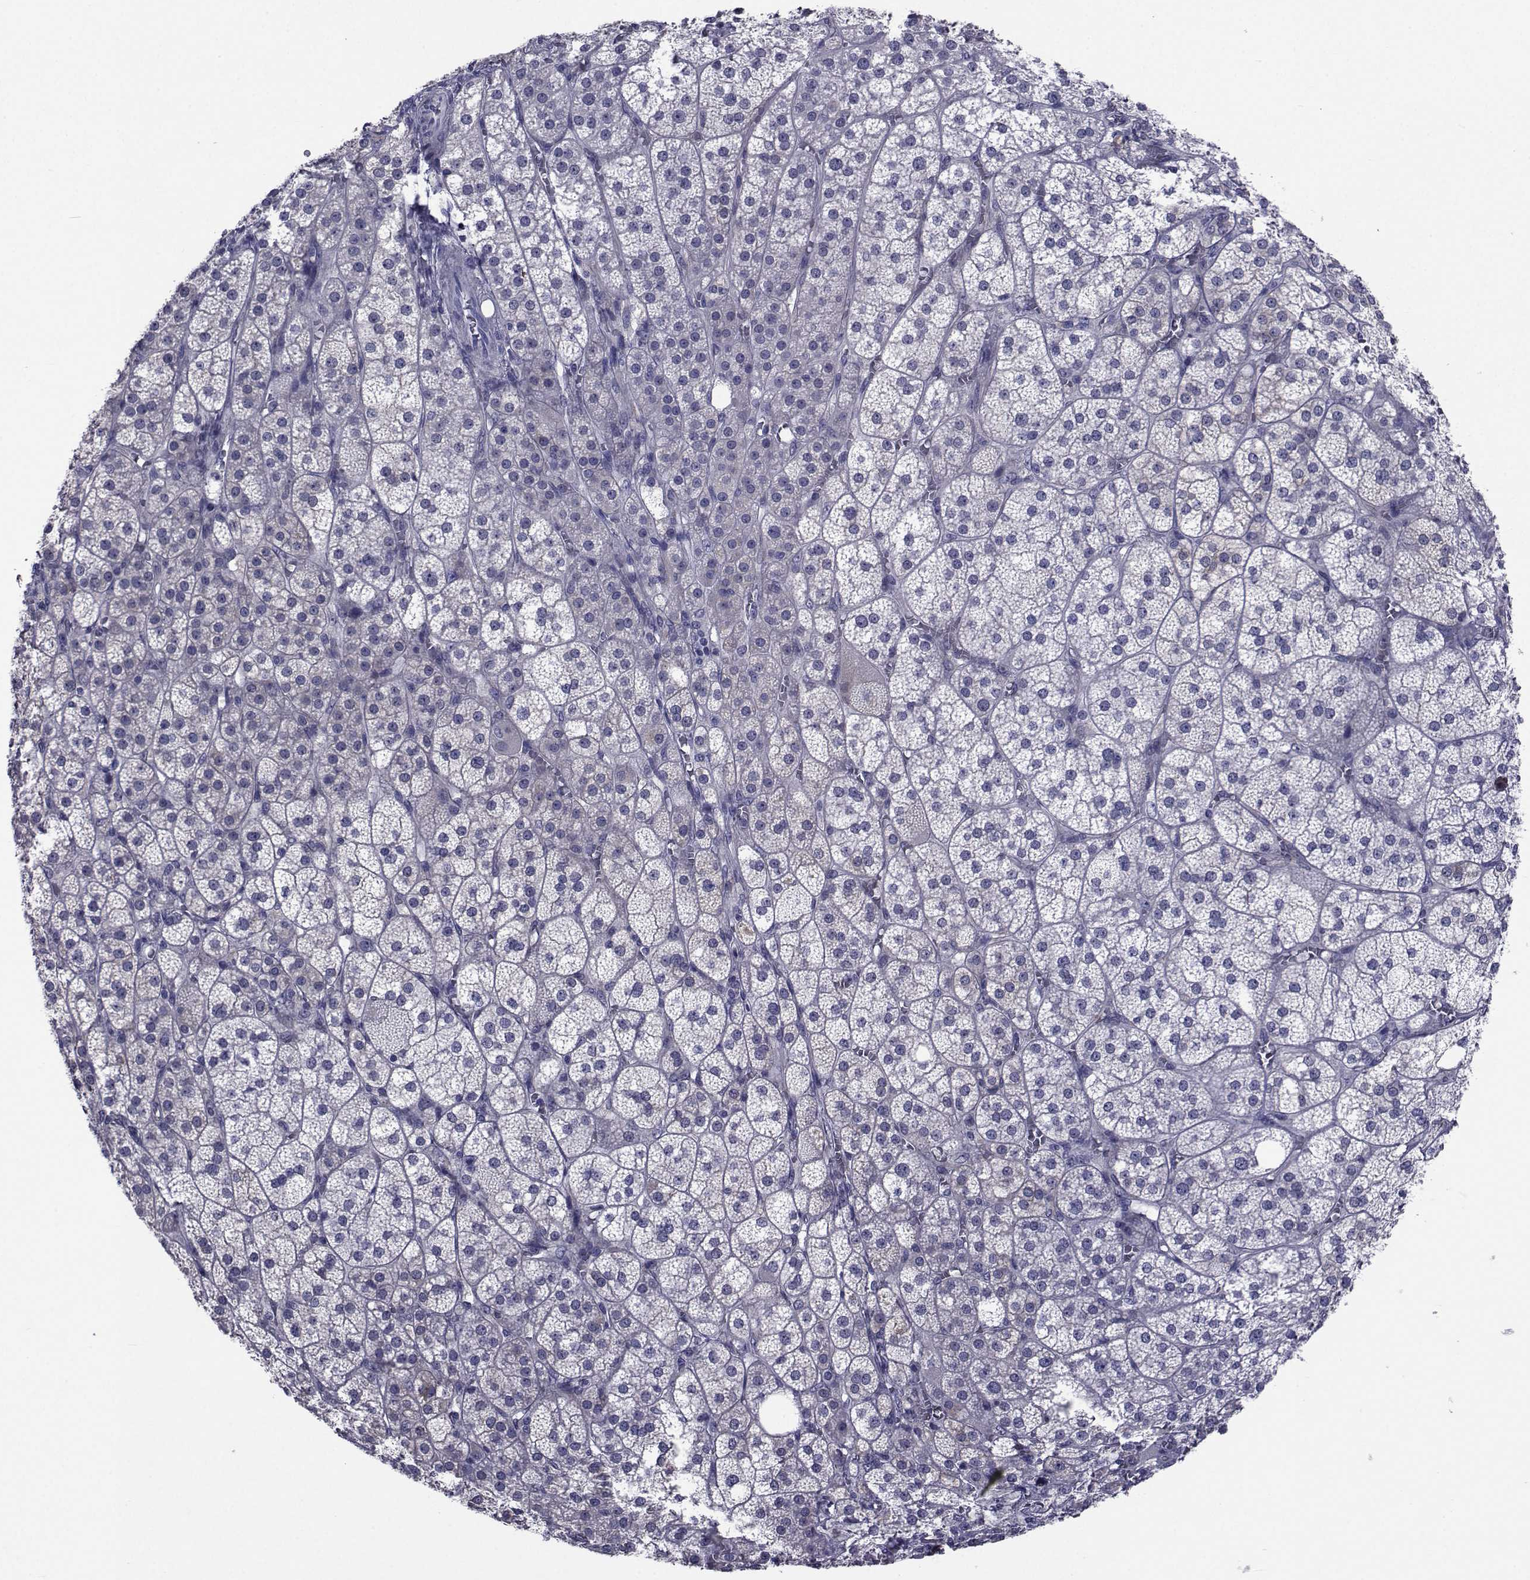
{"staining": {"intensity": "negative", "quantity": "none", "location": "none"}, "tissue": "adrenal gland", "cell_type": "Glandular cells", "image_type": "normal", "snomed": [{"axis": "morphology", "description": "Normal tissue, NOS"}, {"axis": "topography", "description": "Adrenal gland"}], "caption": "An immunohistochemistry (IHC) photomicrograph of unremarkable adrenal gland is shown. There is no staining in glandular cells of adrenal gland.", "gene": "SEMA5B", "patient": {"sex": "female", "age": 60}}